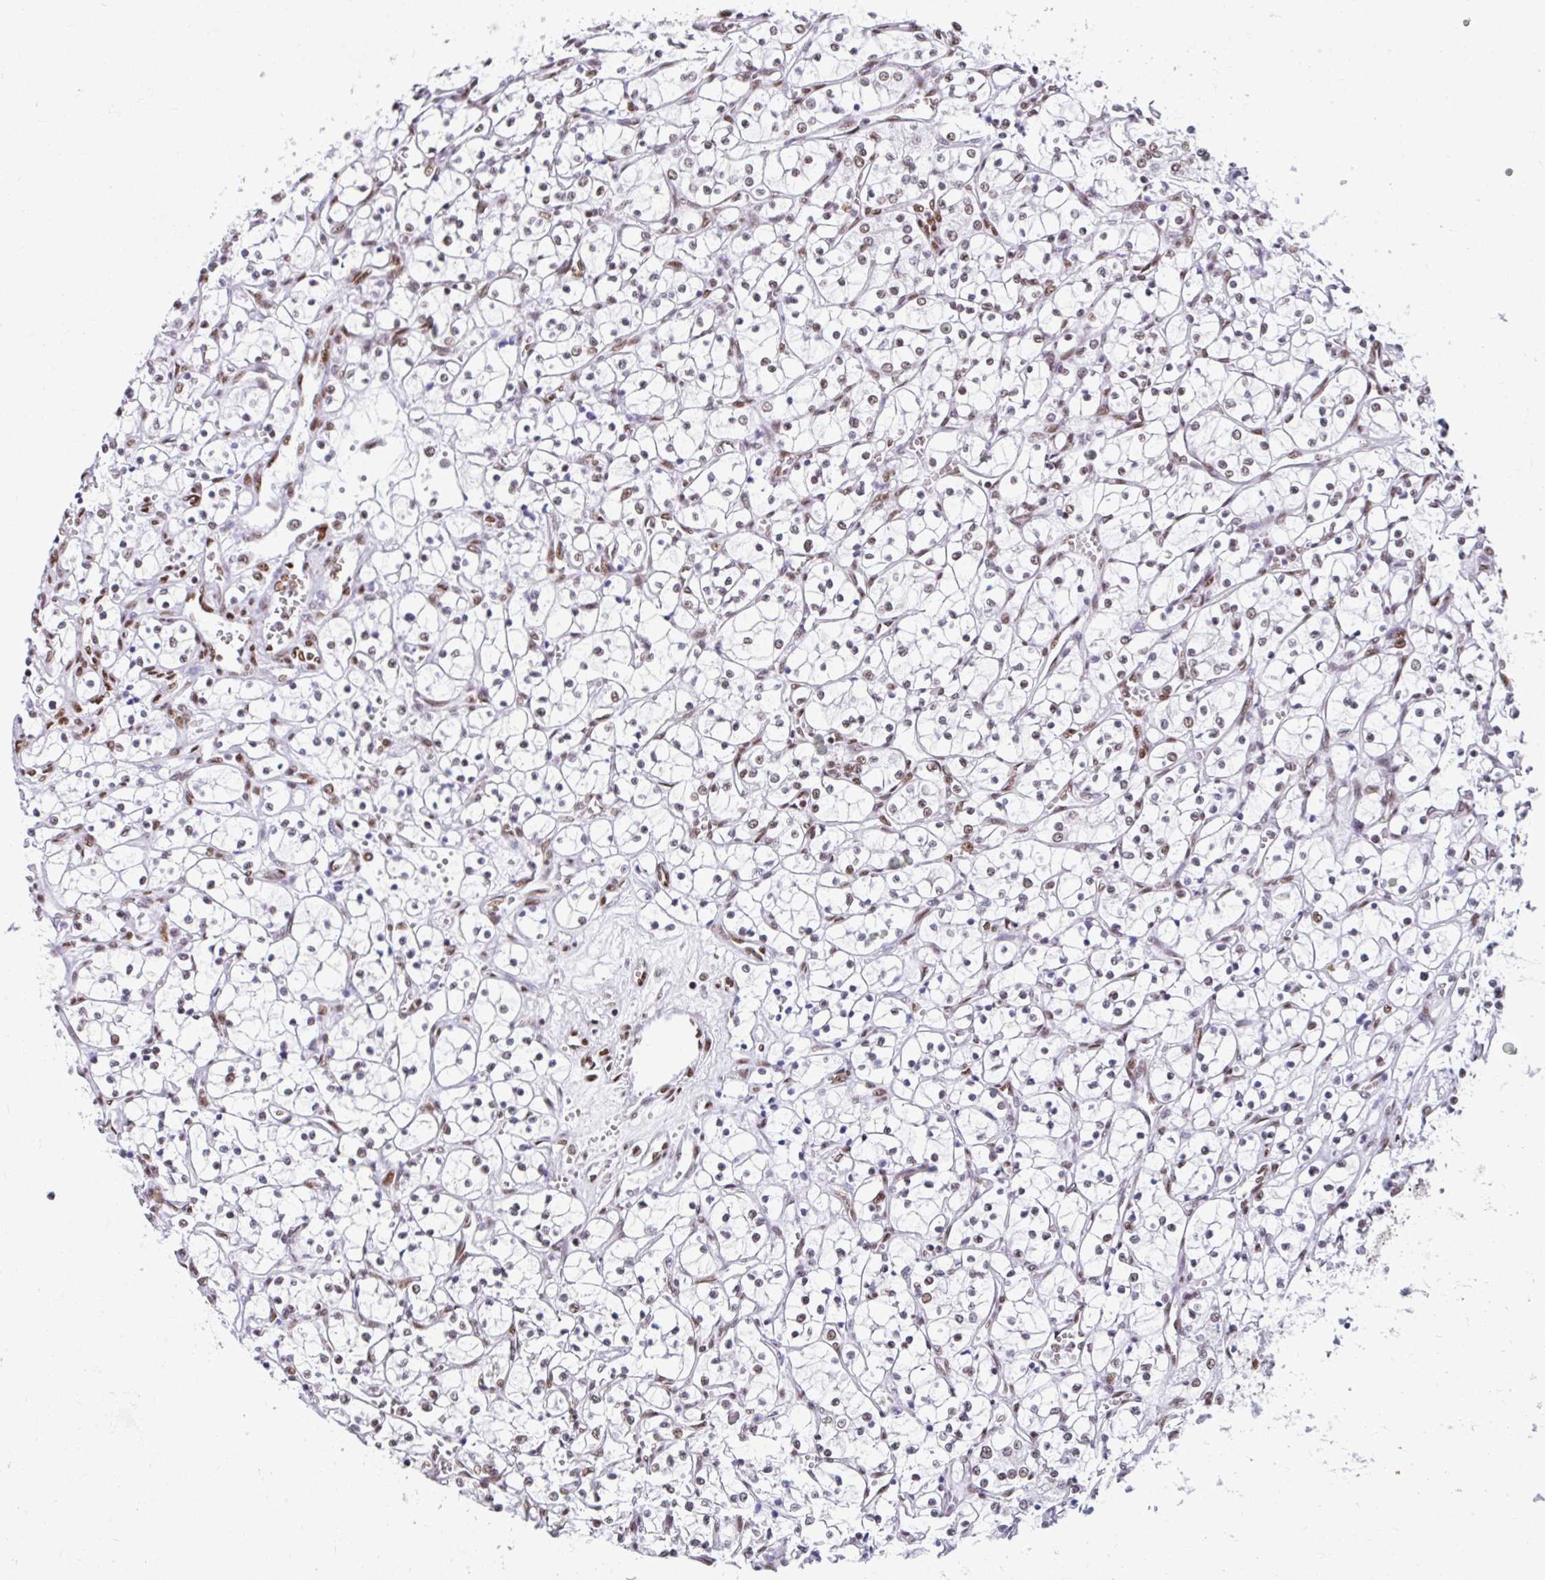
{"staining": {"intensity": "weak", "quantity": "25%-75%", "location": "nuclear"}, "tissue": "renal cancer", "cell_type": "Tumor cells", "image_type": "cancer", "snomed": [{"axis": "morphology", "description": "Adenocarcinoma, NOS"}, {"axis": "topography", "description": "Kidney"}], "caption": "IHC image of neoplastic tissue: renal cancer stained using immunohistochemistry demonstrates low levels of weak protein expression localized specifically in the nuclear of tumor cells, appearing as a nuclear brown color.", "gene": "KHDRBS1", "patient": {"sex": "female", "age": 69}}